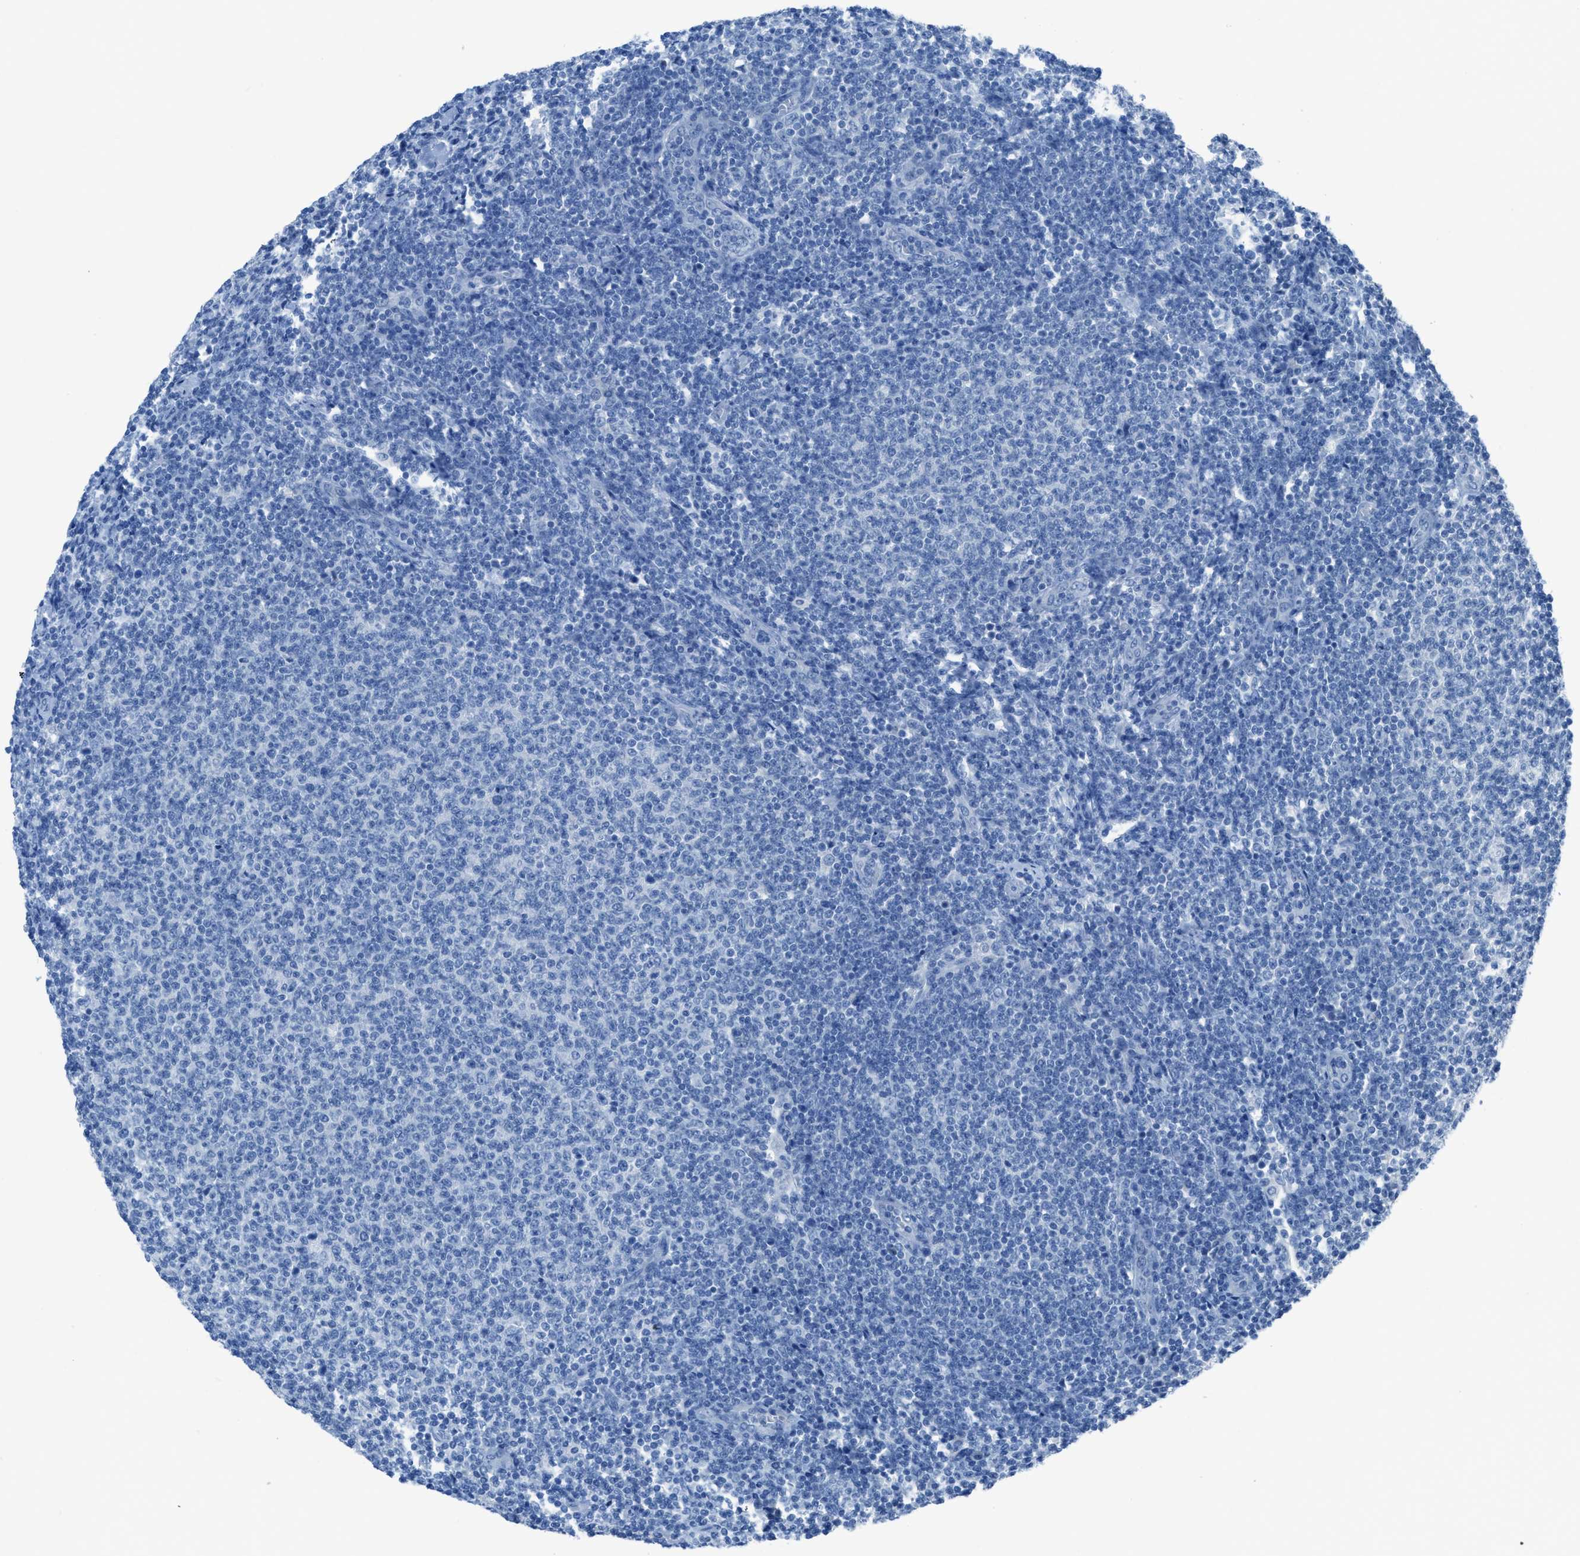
{"staining": {"intensity": "negative", "quantity": "none", "location": "none"}, "tissue": "lymphoma", "cell_type": "Tumor cells", "image_type": "cancer", "snomed": [{"axis": "morphology", "description": "Malignant lymphoma, non-Hodgkin's type, Low grade"}, {"axis": "topography", "description": "Lymph node"}], "caption": "This is a image of immunohistochemistry staining of low-grade malignant lymphoma, non-Hodgkin's type, which shows no staining in tumor cells. Brightfield microscopy of immunohistochemistry stained with DAB (3,3'-diaminobenzidine) (brown) and hematoxylin (blue), captured at high magnification.", "gene": "ACAN", "patient": {"sex": "male", "age": 66}}